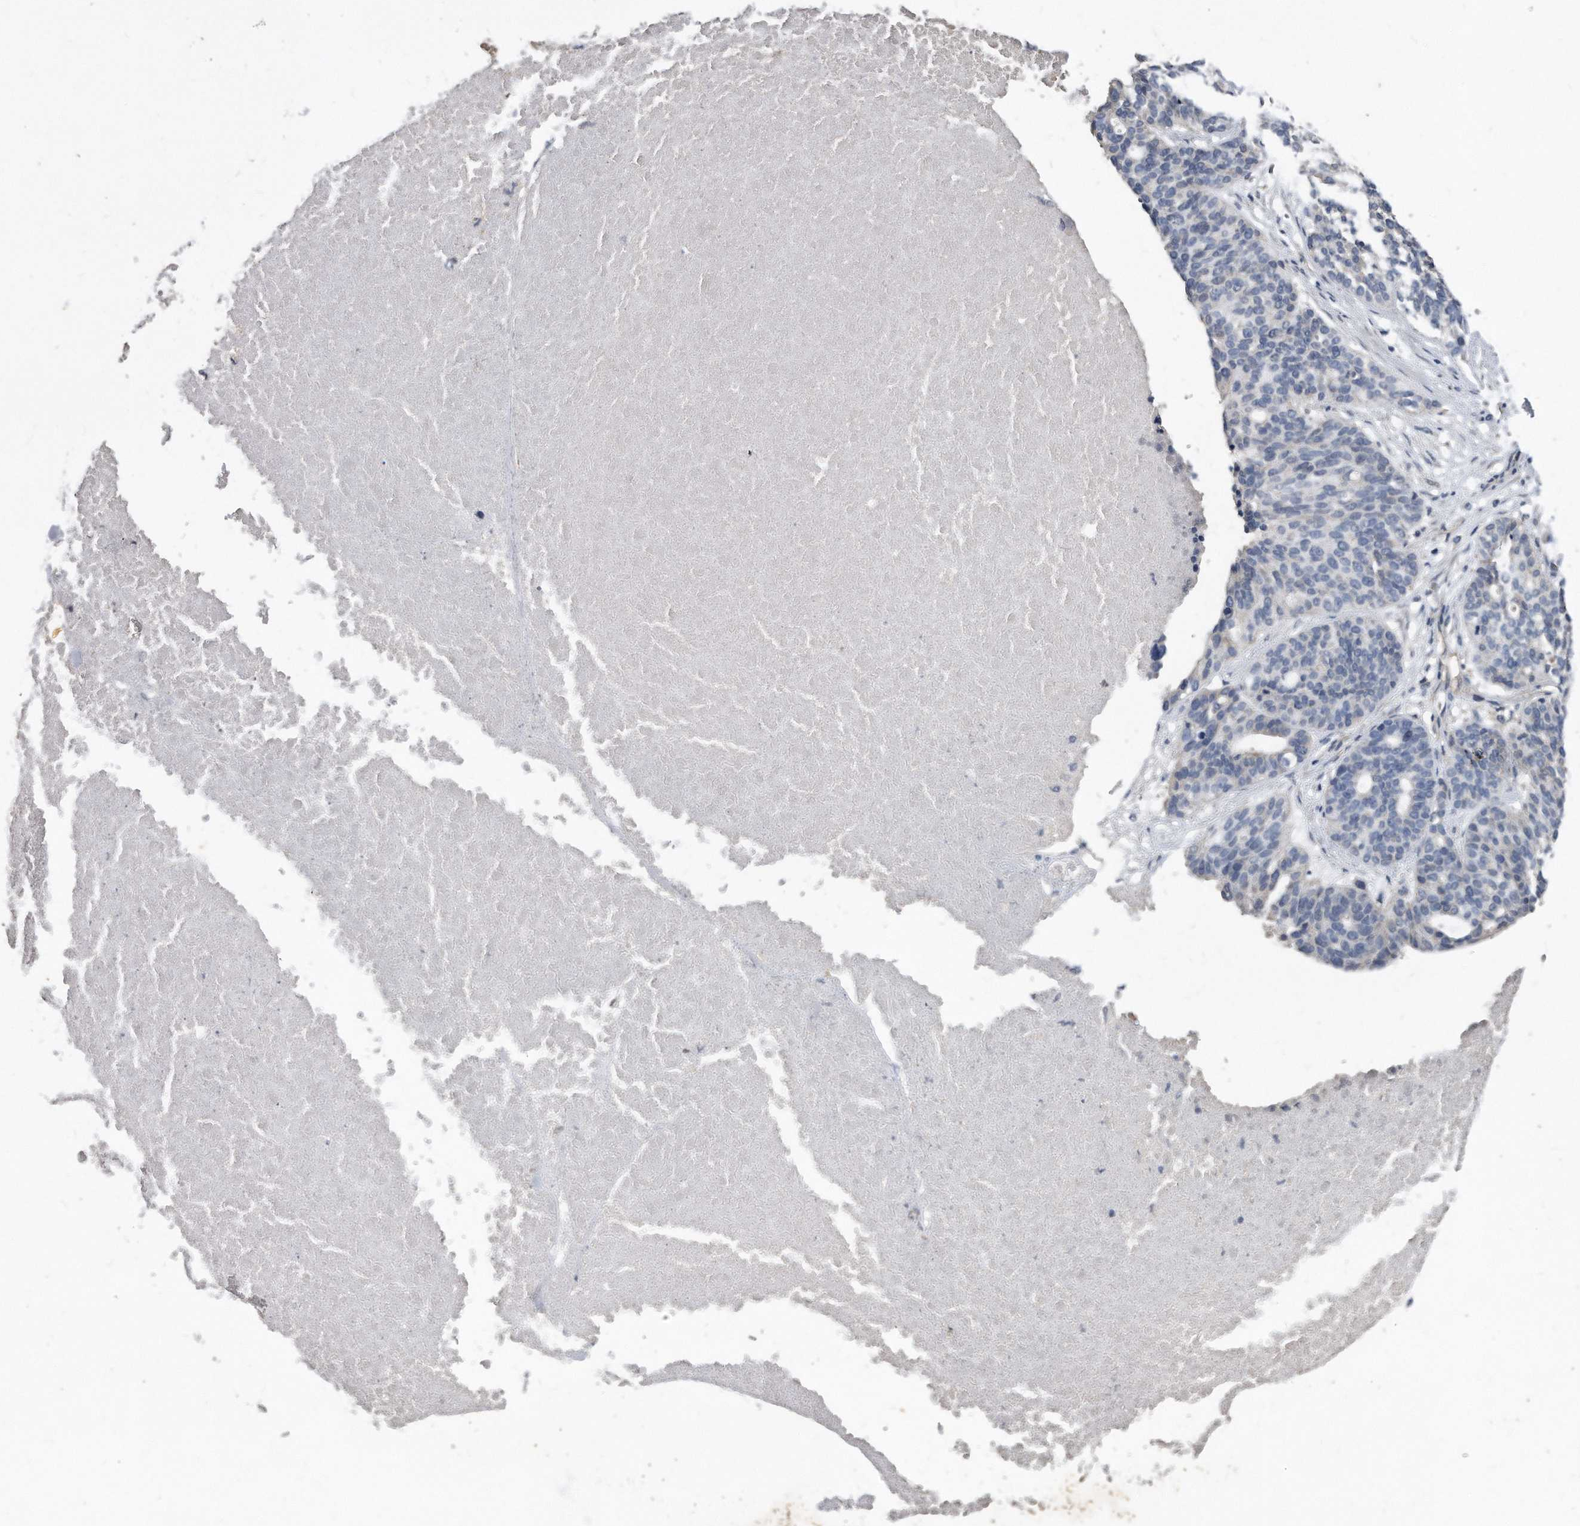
{"staining": {"intensity": "negative", "quantity": "none", "location": "none"}, "tissue": "ovarian cancer", "cell_type": "Tumor cells", "image_type": "cancer", "snomed": [{"axis": "morphology", "description": "Cystadenocarcinoma, serous, NOS"}, {"axis": "topography", "description": "Ovary"}], "caption": "Immunohistochemistry of ovarian cancer shows no expression in tumor cells.", "gene": "HOMER3", "patient": {"sex": "female", "age": 59}}